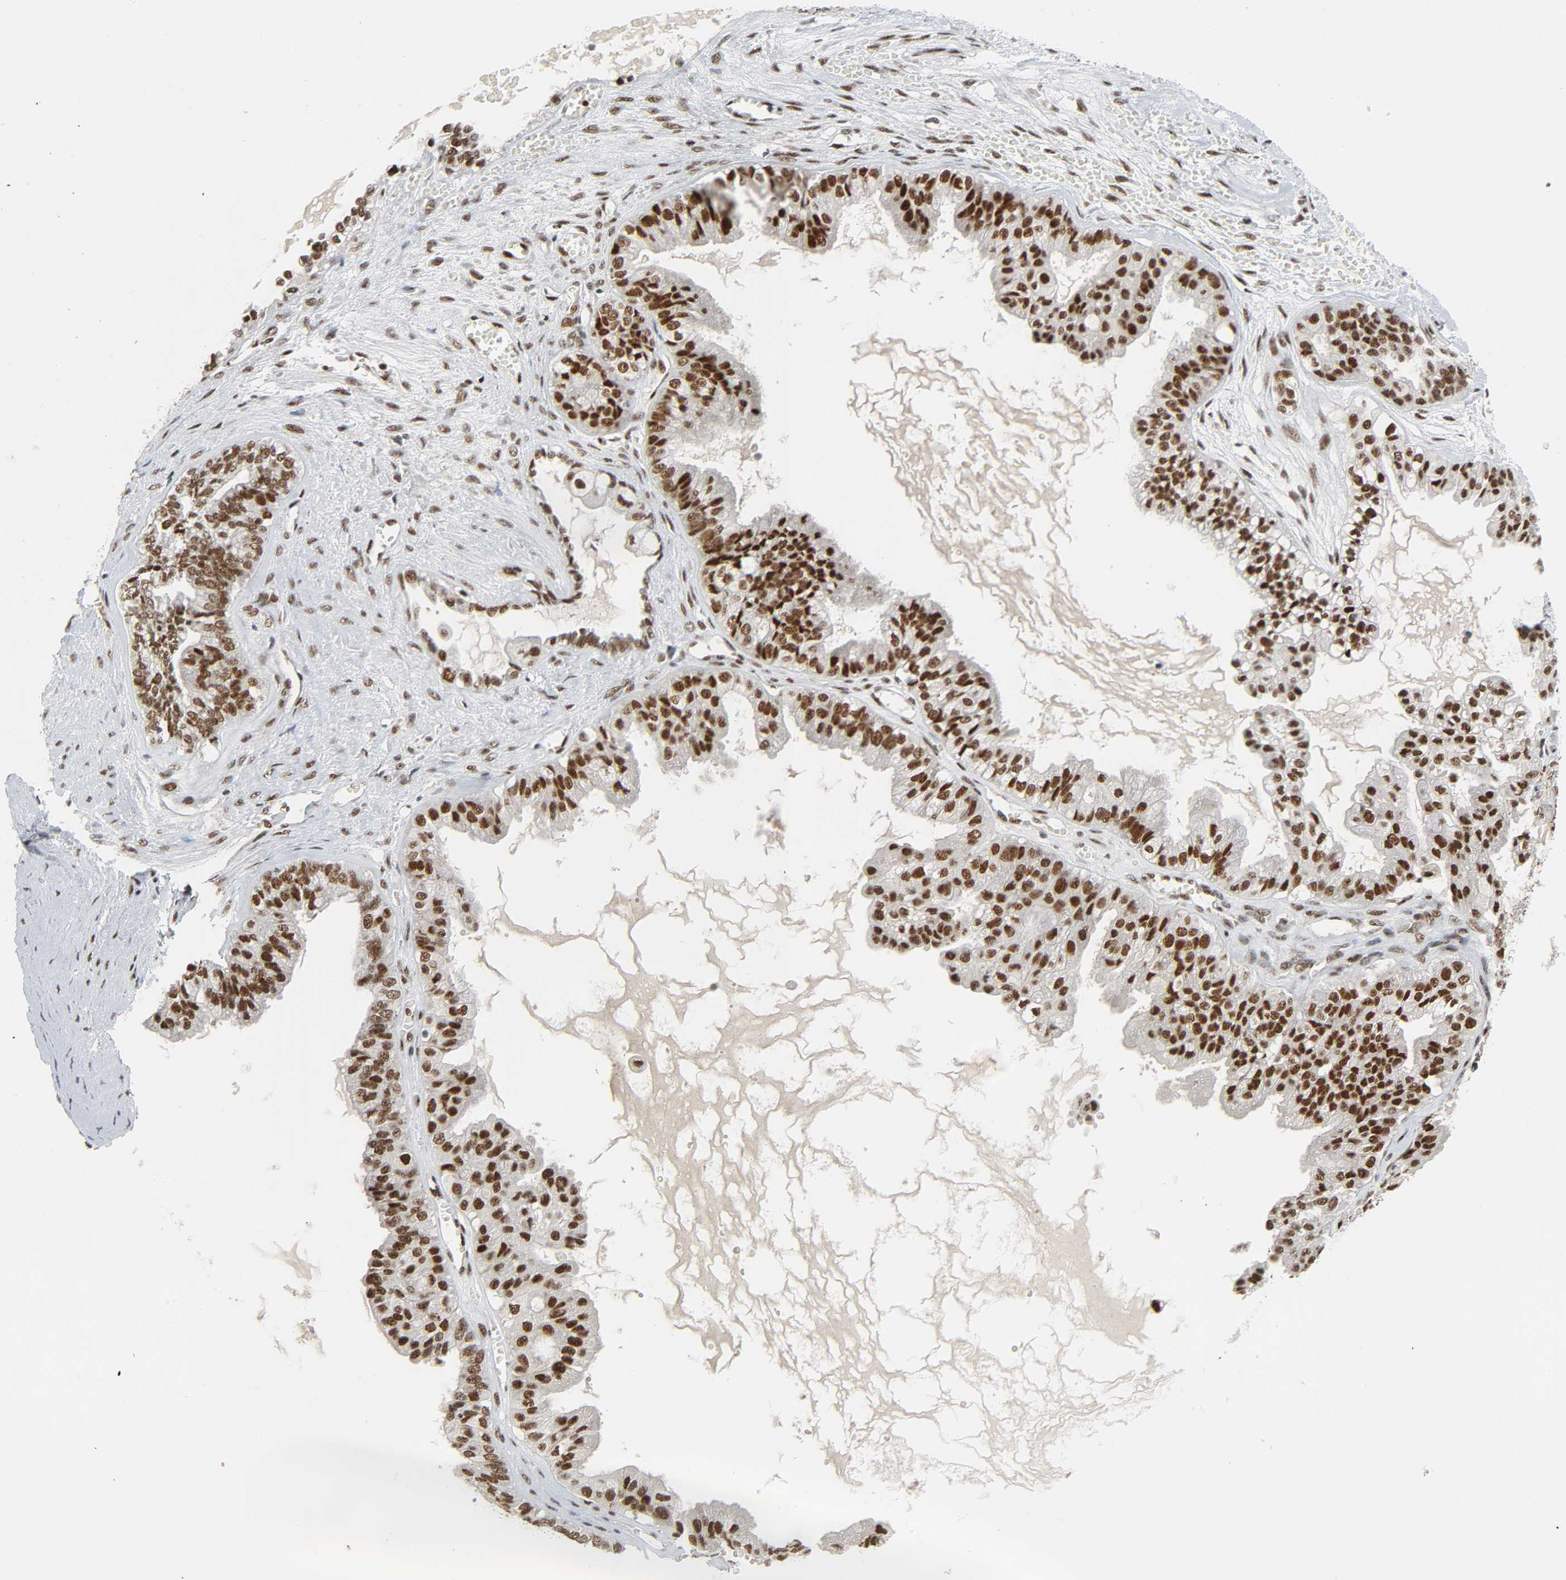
{"staining": {"intensity": "strong", "quantity": ">75%", "location": "nuclear"}, "tissue": "ovarian cancer", "cell_type": "Tumor cells", "image_type": "cancer", "snomed": [{"axis": "morphology", "description": "Carcinoma, NOS"}, {"axis": "morphology", "description": "Carcinoma, endometroid"}, {"axis": "topography", "description": "Ovary"}], "caption": "A high-resolution image shows immunohistochemistry staining of ovarian endometroid carcinoma, which exhibits strong nuclear staining in approximately >75% of tumor cells. (DAB IHC with brightfield microscopy, high magnification).", "gene": "CDK9", "patient": {"sex": "female", "age": 50}}